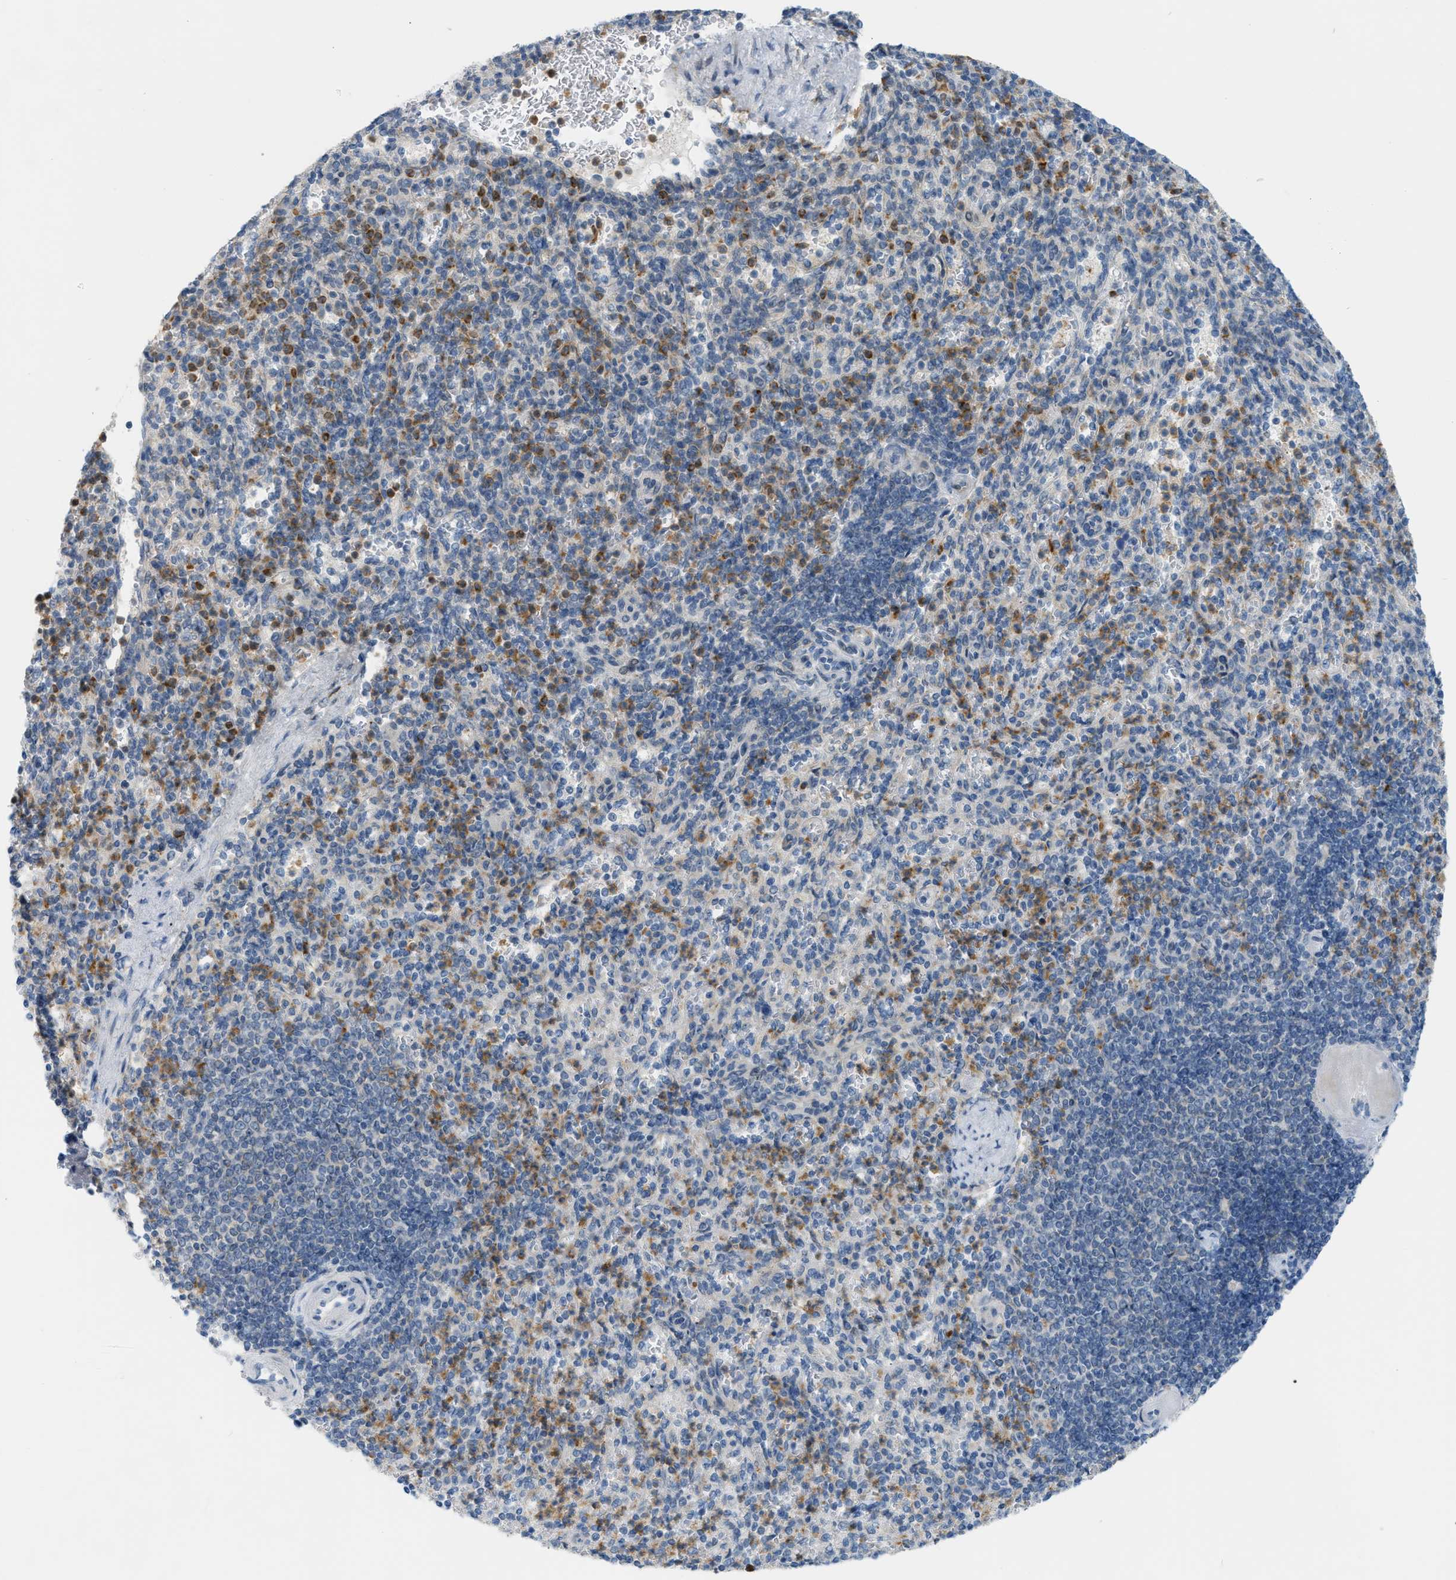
{"staining": {"intensity": "moderate", "quantity": "25%-75%", "location": "cytoplasmic/membranous"}, "tissue": "spleen", "cell_type": "Cells in red pulp", "image_type": "normal", "snomed": [{"axis": "morphology", "description": "Normal tissue, NOS"}, {"axis": "topography", "description": "Spleen"}], "caption": "This is a micrograph of immunohistochemistry (IHC) staining of unremarkable spleen, which shows moderate positivity in the cytoplasmic/membranous of cells in red pulp.", "gene": "ZNF408", "patient": {"sex": "female", "age": 74}}